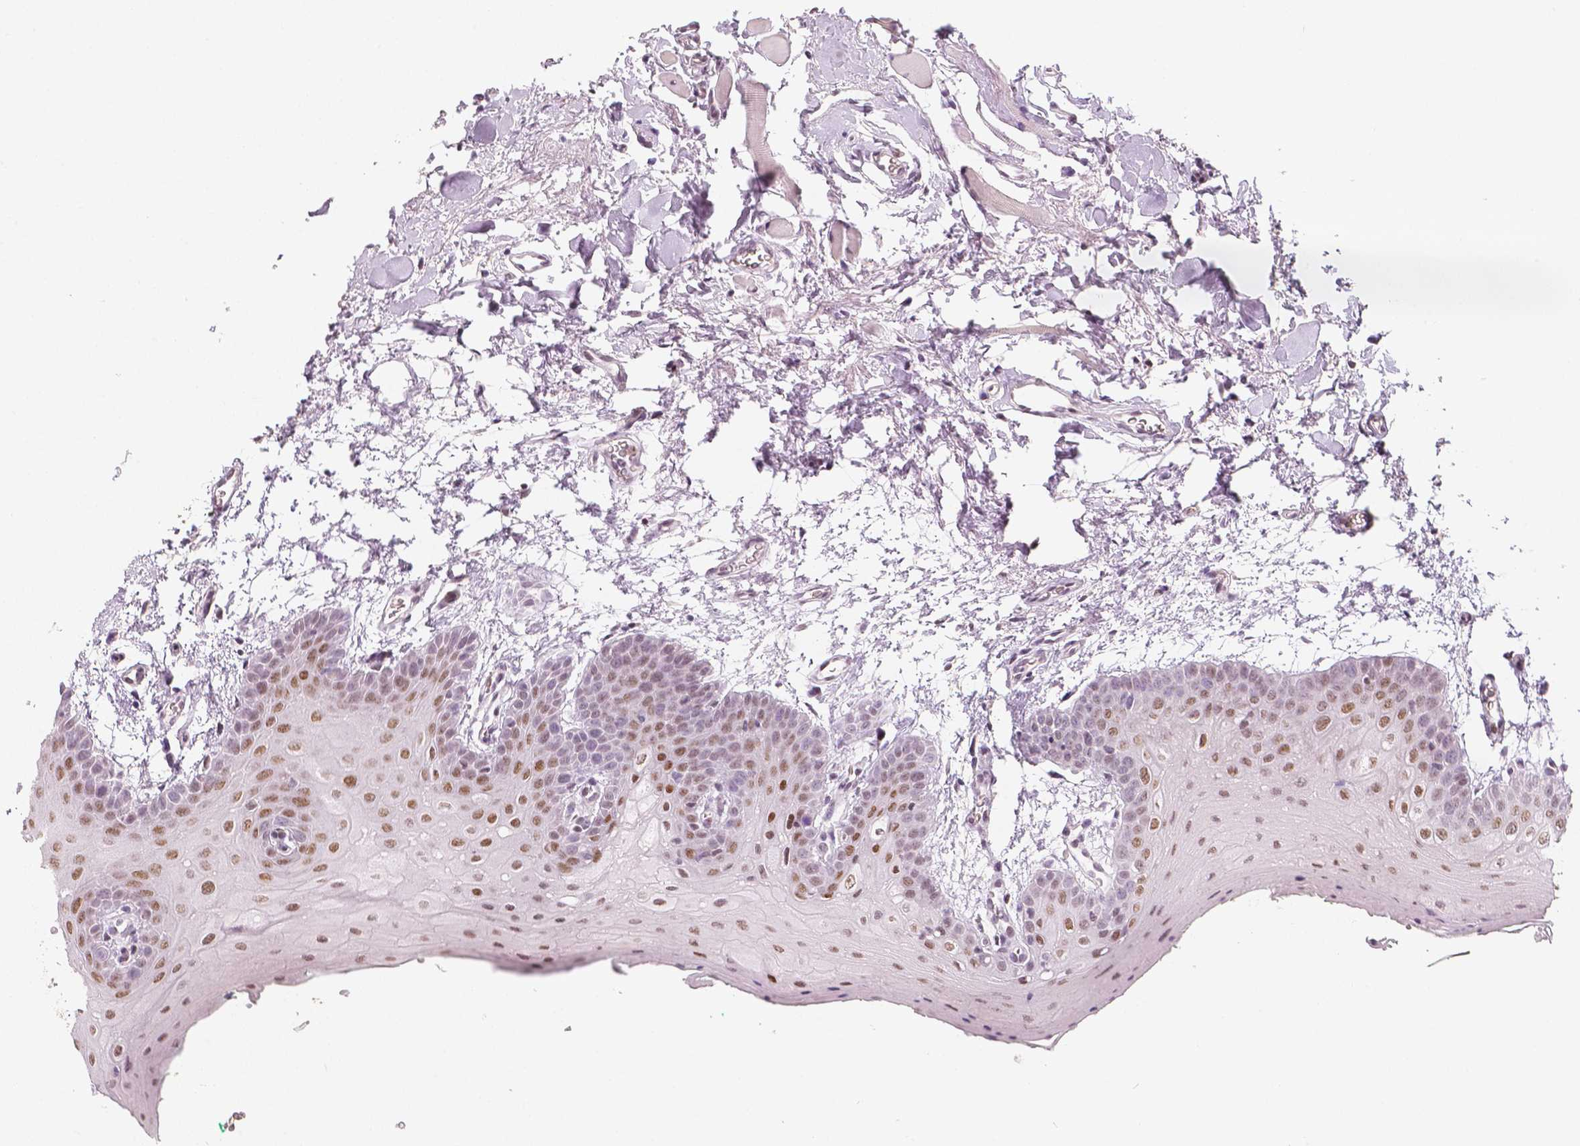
{"staining": {"intensity": "moderate", "quantity": ">75%", "location": "nuclear"}, "tissue": "oral mucosa", "cell_type": "Squamous epithelial cells", "image_type": "normal", "snomed": [{"axis": "morphology", "description": "Normal tissue, NOS"}, {"axis": "morphology", "description": "Squamous cell carcinoma, NOS"}, {"axis": "topography", "description": "Oral tissue"}, {"axis": "topography", "description": "Head-Neck"}], "caption": "This is a histology image of immunohistochemistry (IHC) staining of normal oral mucosa, which shows moderate staining in the nuclear of squamous epithelial cells.", "gene": "KDM5B", "patient": {"sex": "female", "age": 50}}